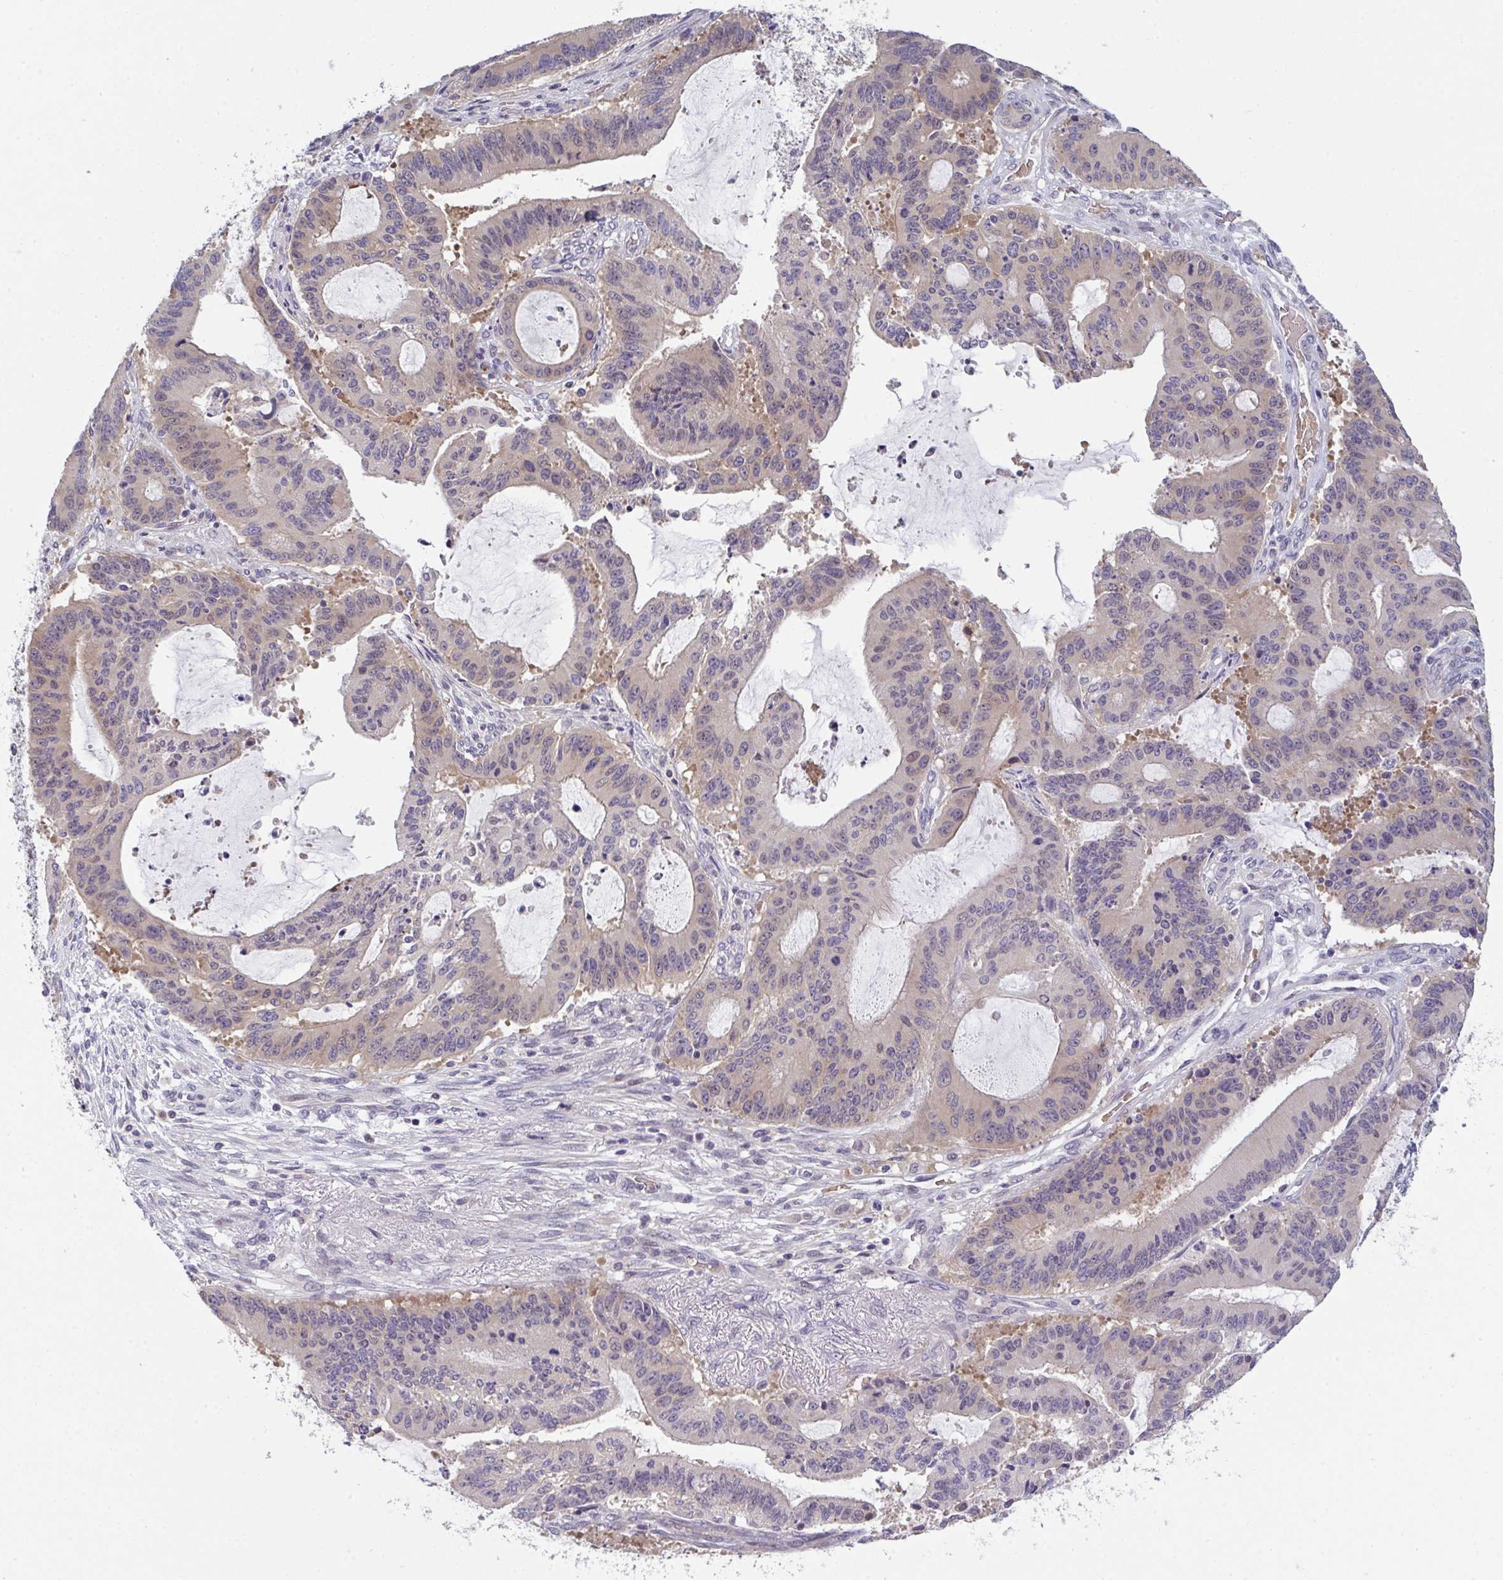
{"staining": {"intensity": "weak", "quantity": "<25%", "location": "nuclear"}, "tissue": "liver cancer", "cell_type": "Tumor cells", "image_type": "cancer", "snomed": [{"axis": "morphology", "description": "Normal tissue, NOS"}, {"axis": "morphology", "description": "Cholangiocarcinoma"}, {"axis": "topography", "description": "Liver"}, {"axis": "topography", "description": "Peripheral nerve tissue"}], "caption": "Micrograph shows no protein positivity in tumor cells of cholangiocarcinoma (liver) tissue.", "gene": "RIOK1", "patient": {"sex": "female", "age": 73}}